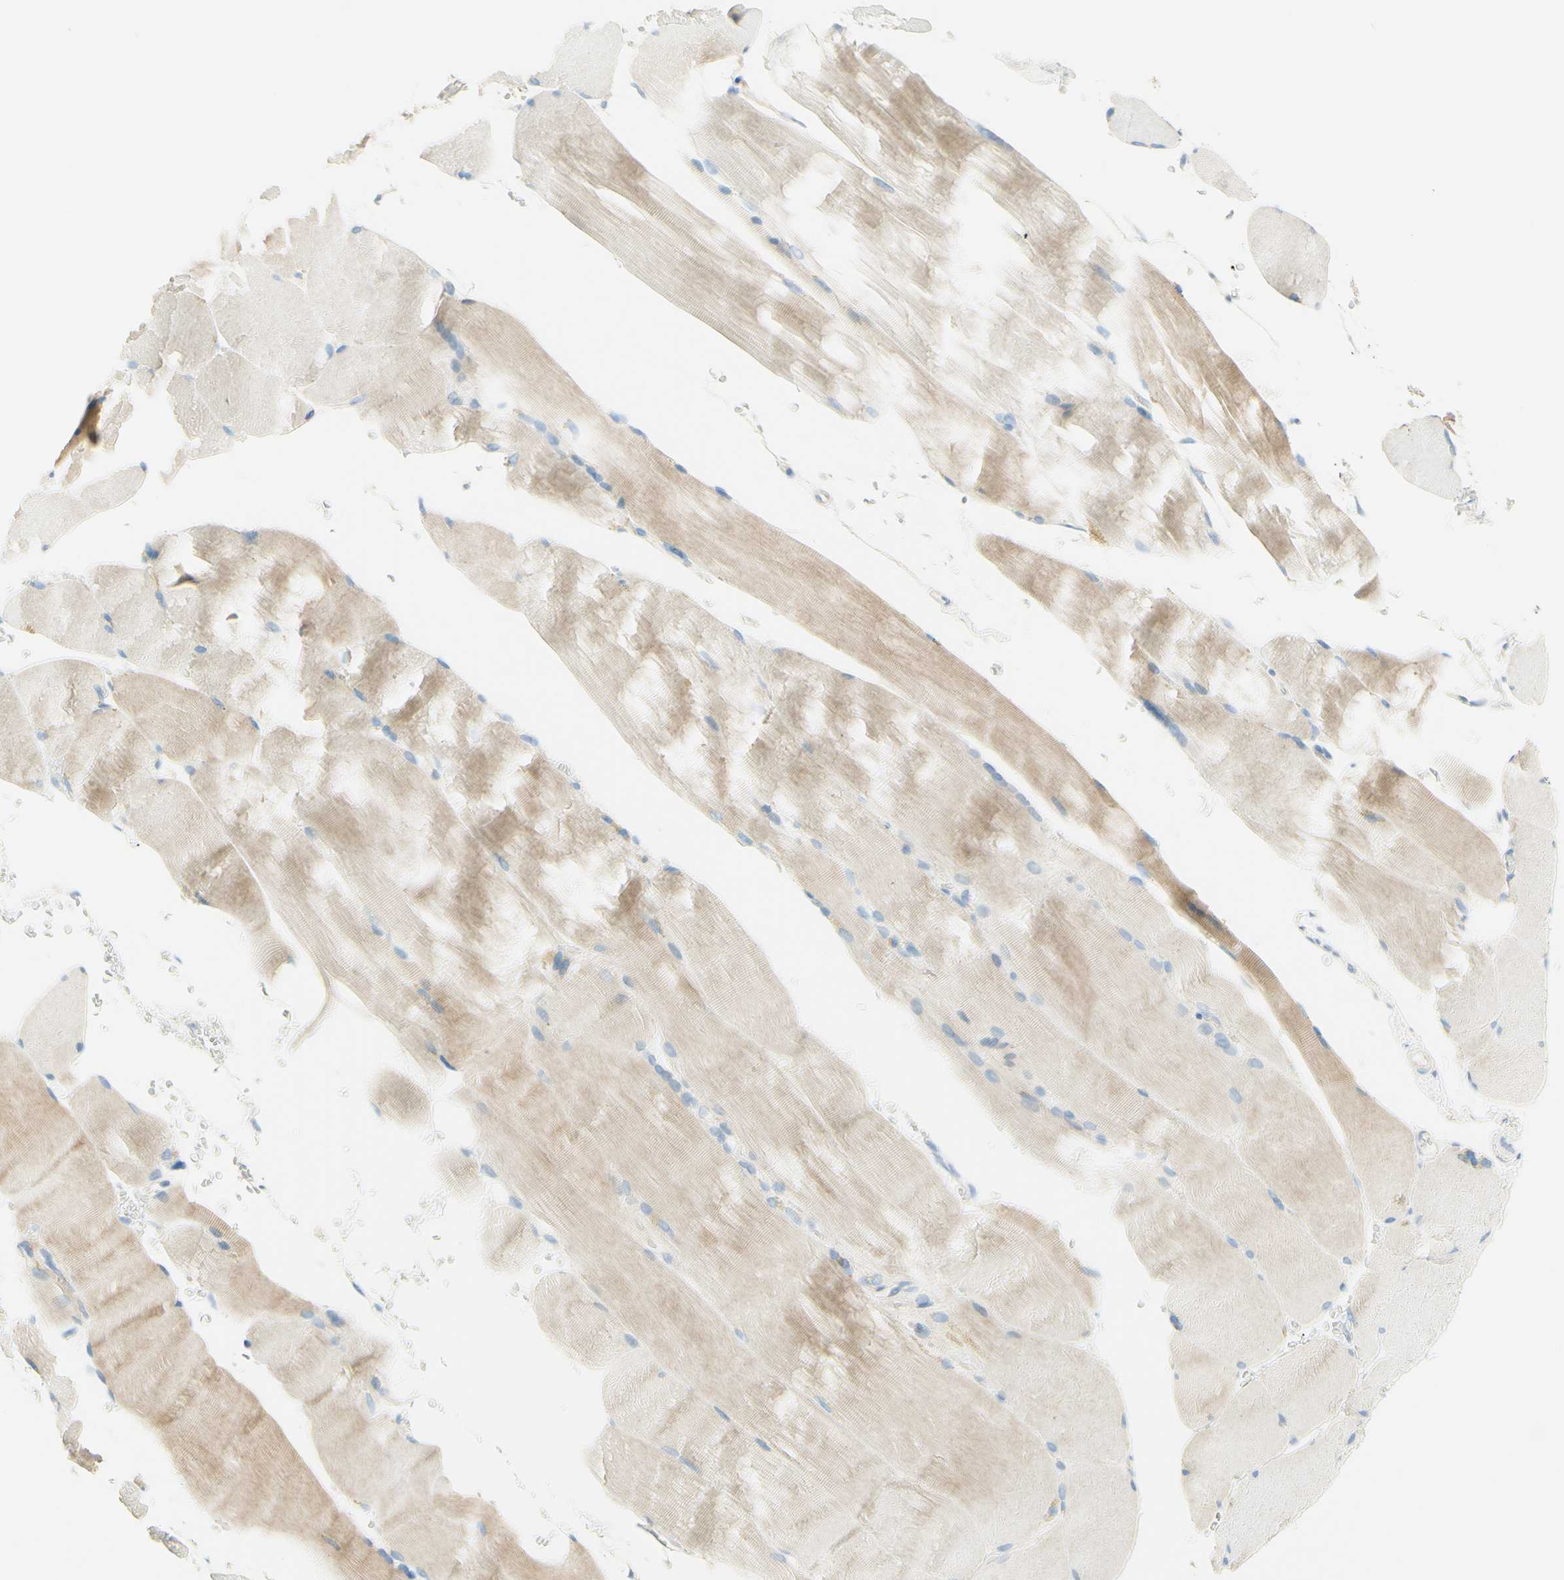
{"staining": {"intensity": "weak", "quantity": "25%-75%", "location": "cytoplasmic/membranous"}, "tissue": "skeletal muscle", "cell_type": "Myocytes", "image_type": "normal", "snomed": [{"axis": "morphology", "description": "Normal tissue, NOS"}, {"axis": "topography", "description": "Skin"}, {"axis": "topography", "description": "Skeletal muscle"}], "caption": "Protein expression analysis of normal human skeletal muscle reveals weak cytoplasmic/membranous positivity in about 25%-75% of myocytes. Nuclei are stained in blue.", "gene": "TMEM132D", "patient": {"sex": "male", "age": 83}}